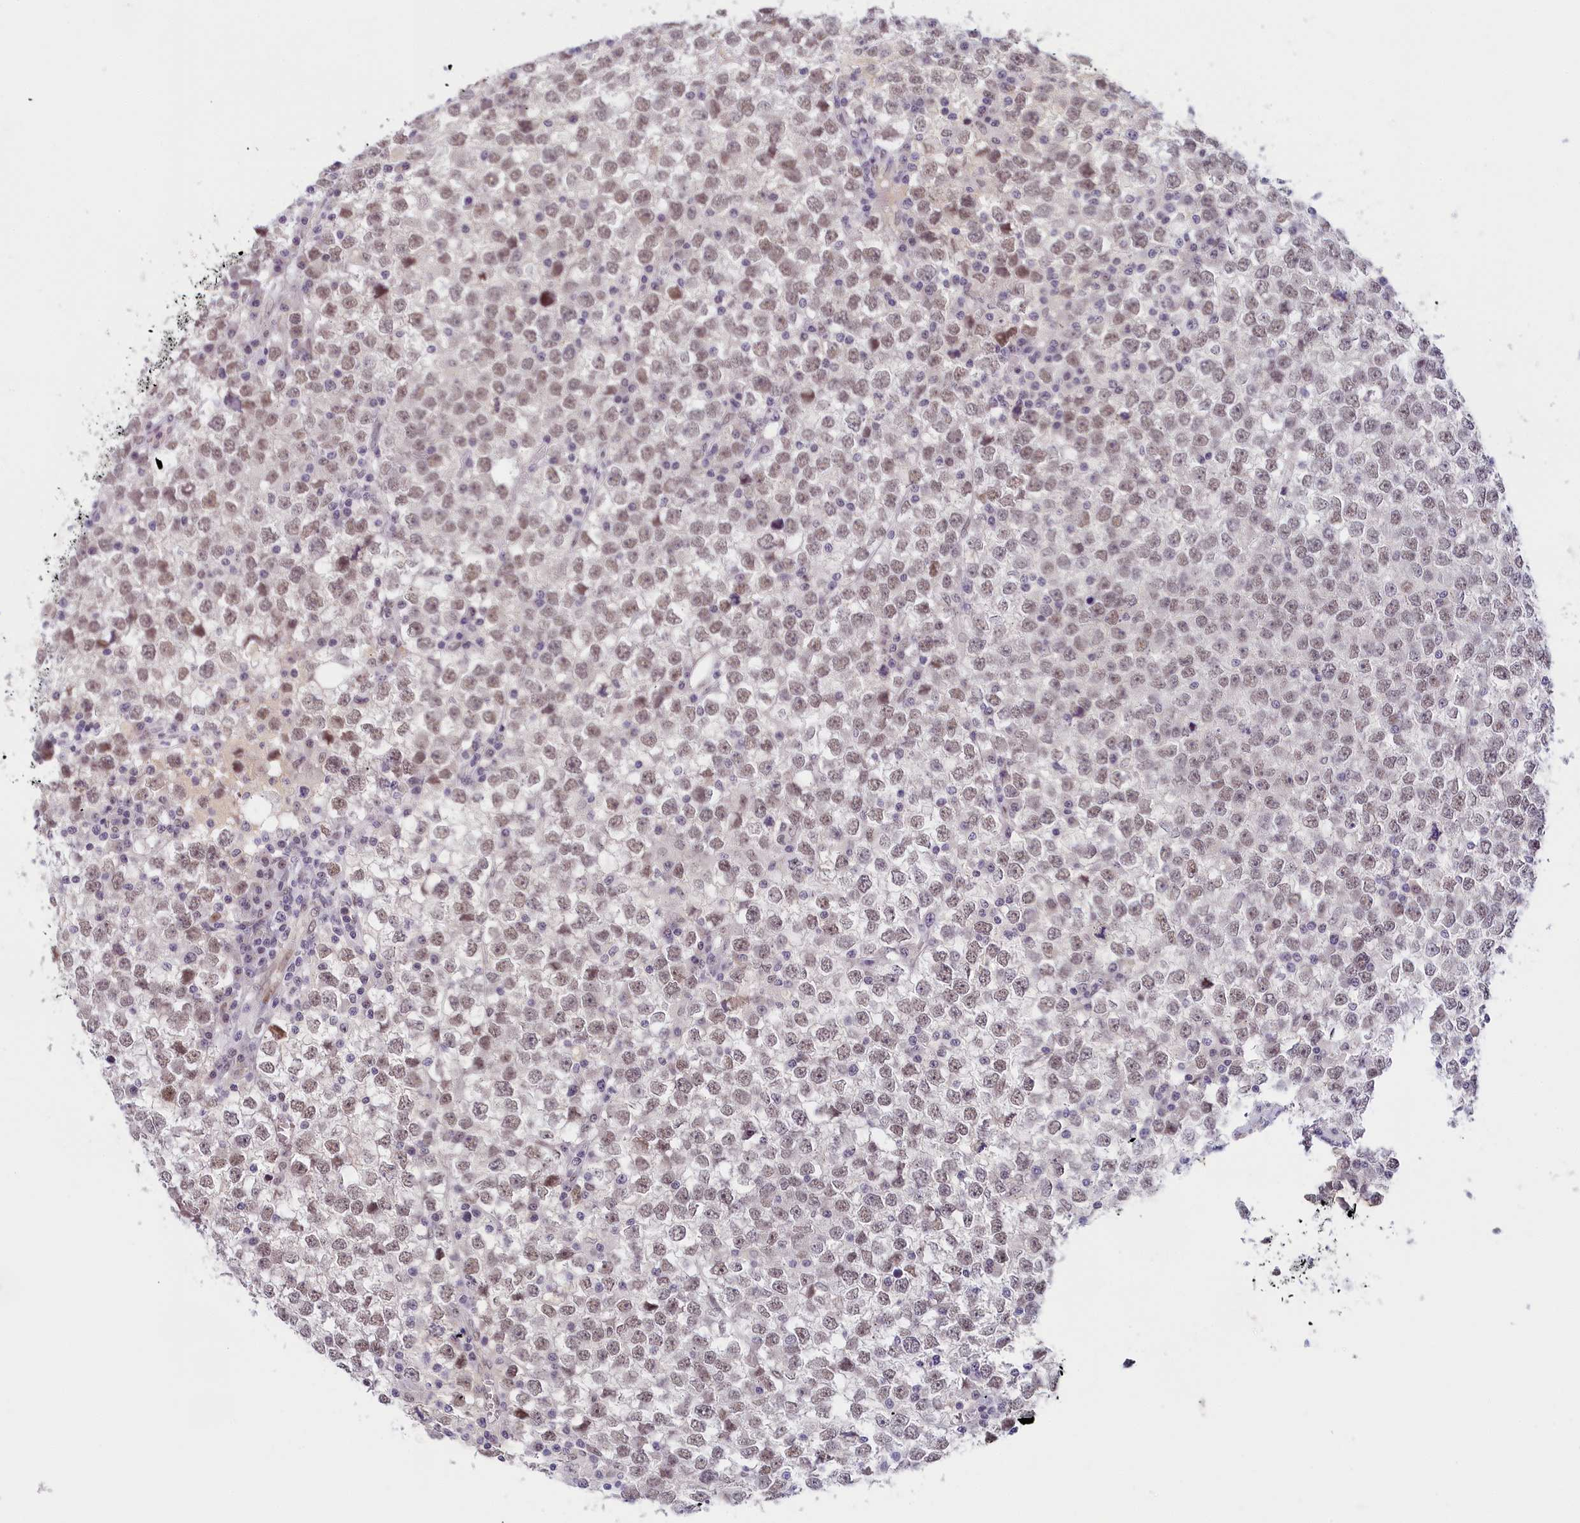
{"staining": {"intensity": "weak", "quantity": ">75%", "location": "nuclear"}, "tissue": "testis cancer", "cell_type": "Tumor cells", "image_type": "cancer", "snomed": [{"axis": "morphology", "description": "Seminoma, NOS"}, {"axis": "topography", "description": "Testis"}], "caption": "This histopathology image demonstrates testis cancer (seminoma) stained with immunohistochemistry to label a protein in brown. The nuclear of tumor cells show weak positivity for the protein. Nuclei are counter-stained blue.", "gene": "SEC31B", "patient": {"sex": "male", "age": 65}}